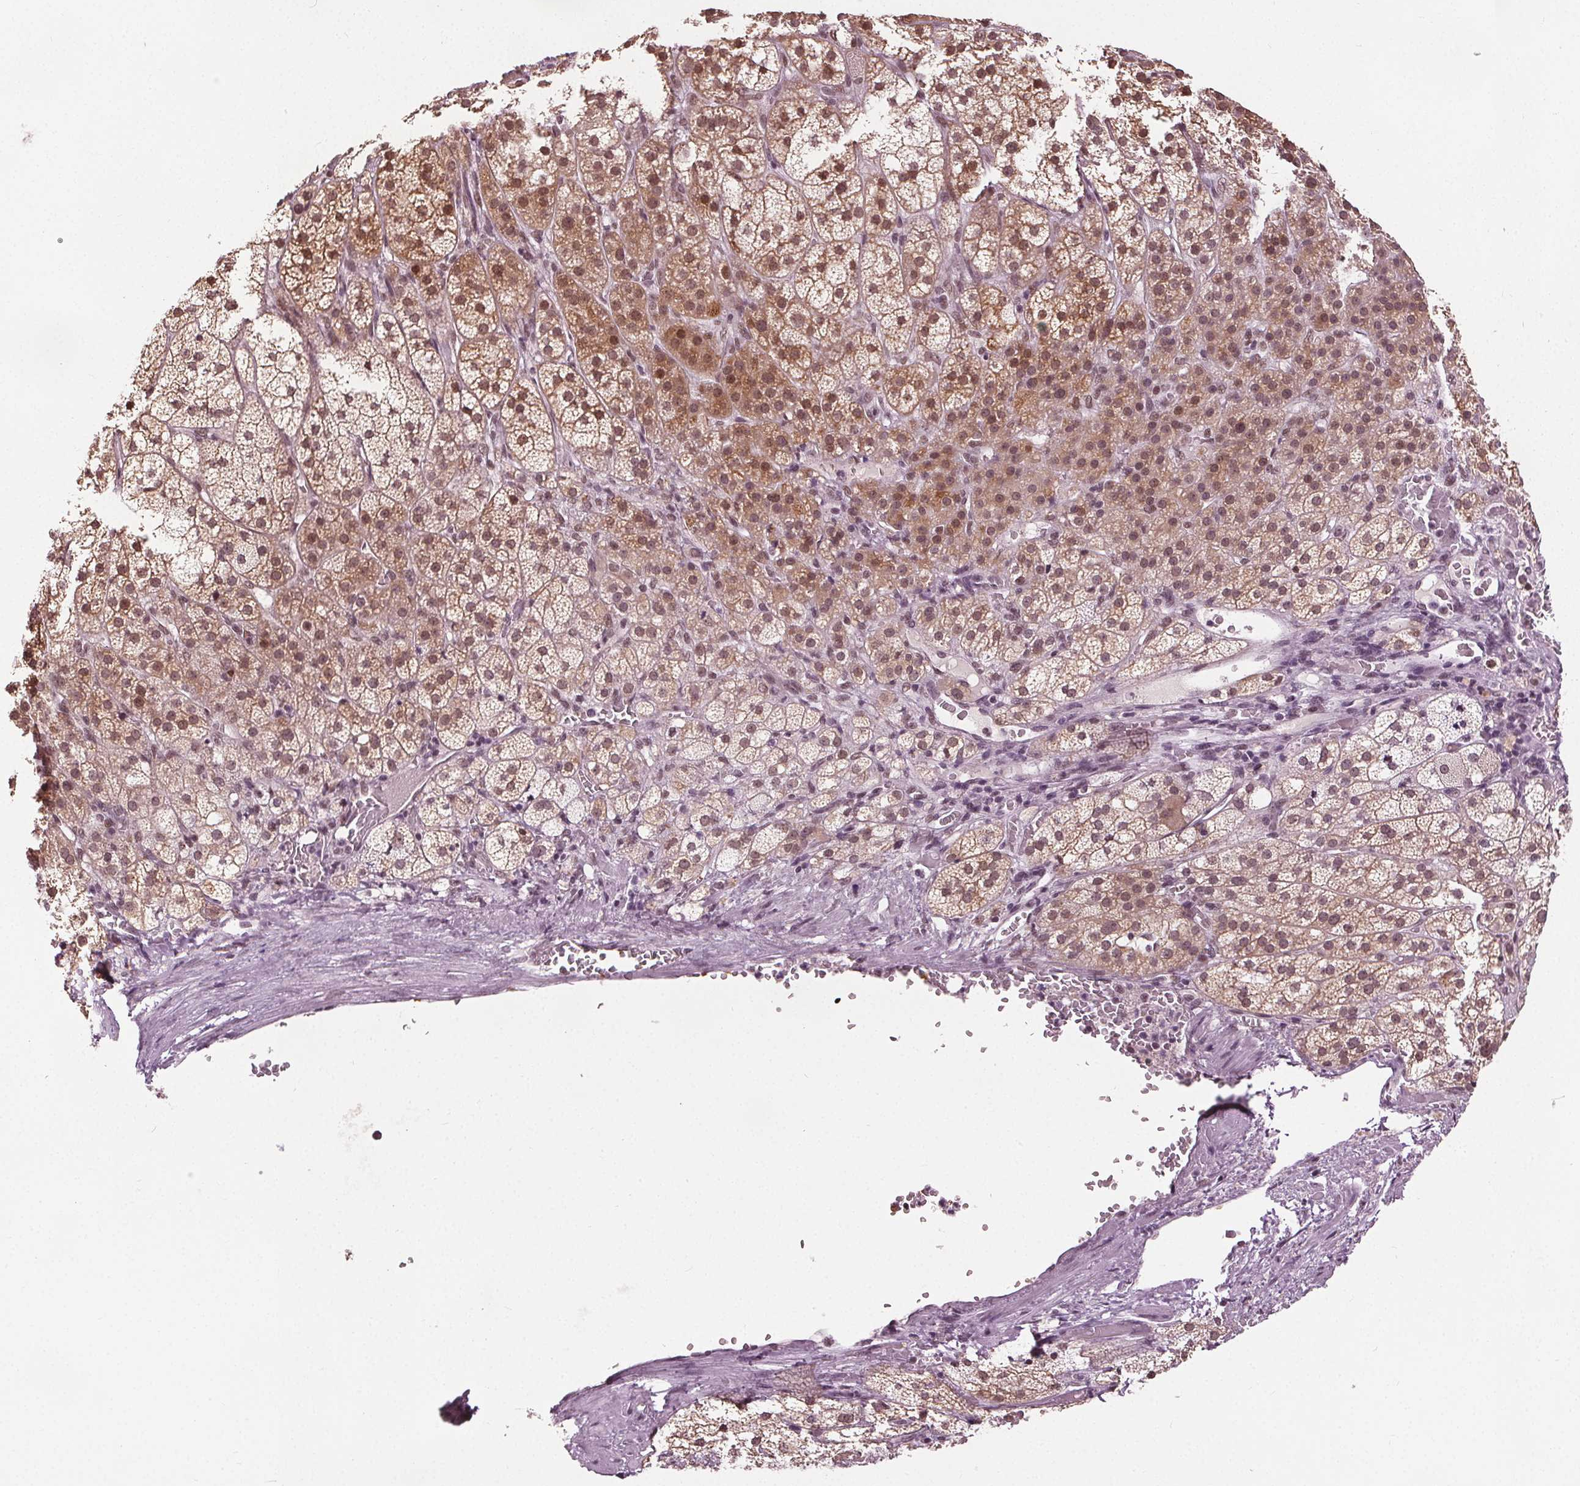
{"staining": {"intensity": "moderate", "quantity": ">75%", "location": "cytoplasmic/membranous,nuclear"}, "tissue": "adrenal gland", "cell_type": "Glandular cells", "image_type": "normal", "snomed": [{"axis": "morphology", "description": "Normal tissue, NOS"}, {"axis": "topography", "description": "Adrenal gland"}], "caption": "Protein staining of benign adrenal gland reveals moderate cytoplasmic/membranous,nuclear expression in about >75% of glandular cells.", "gene": "IWS1", "patient": {"sex": "female", "age": 60}}